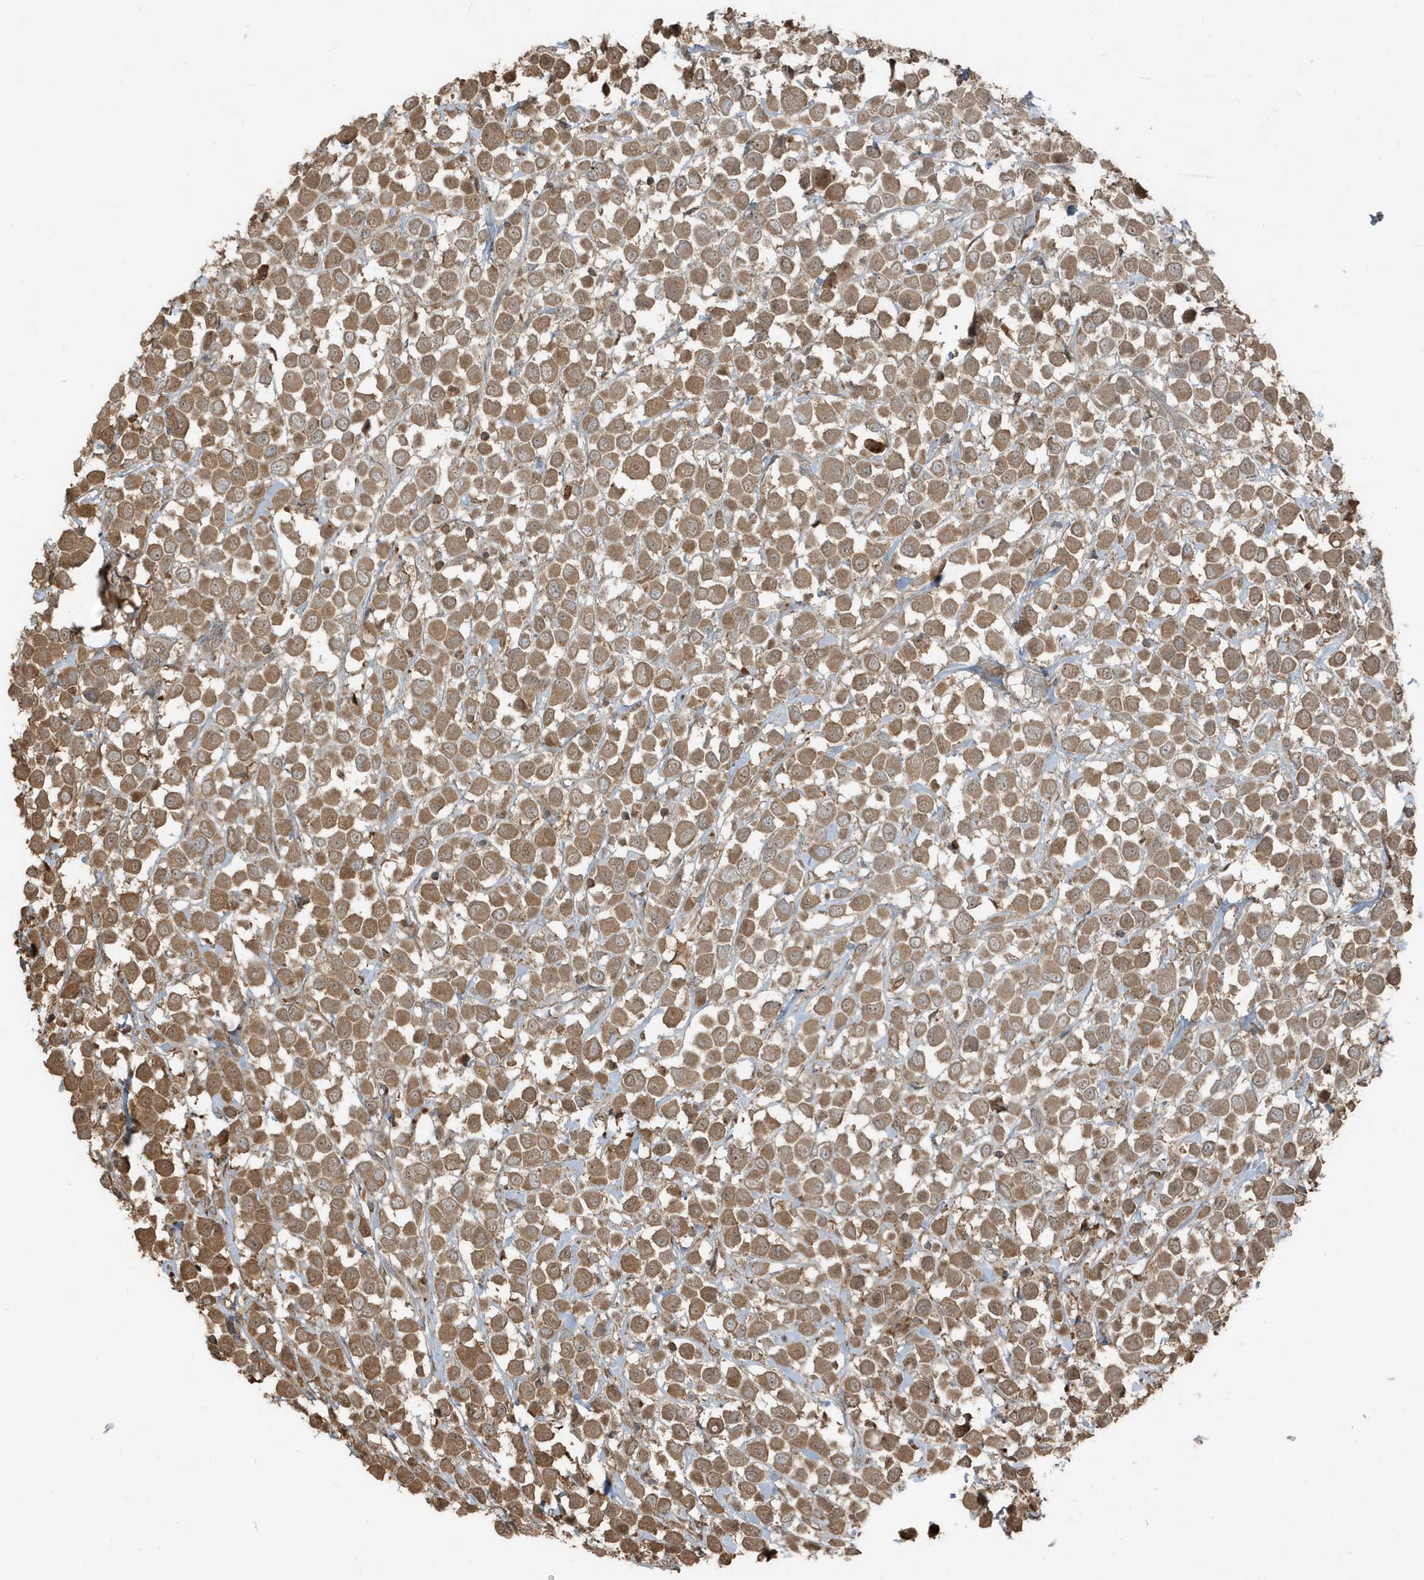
{"staining": {"intensity": "moderate", "quantity": ">75%", "location": "cytoplasmic/membranous"}, "tissue": "breast cancer", "cell_type": "Tumor cells", "image_type": "cancer", "snomed": [{"axis": "morphology", "description": "Duct carcinoma"}, {"axis": "topography", "description": "Breast"}], "caption": "High-power microscopy captured an immunohistochemistry photomicrograph of invasive ductal carcinoma (breast), revealing moderate cytoplasmic/membranous positivity in about >75% of tumor cells.", "gene": "AZI2", "patient": {"sex": "female", "age": 61}}